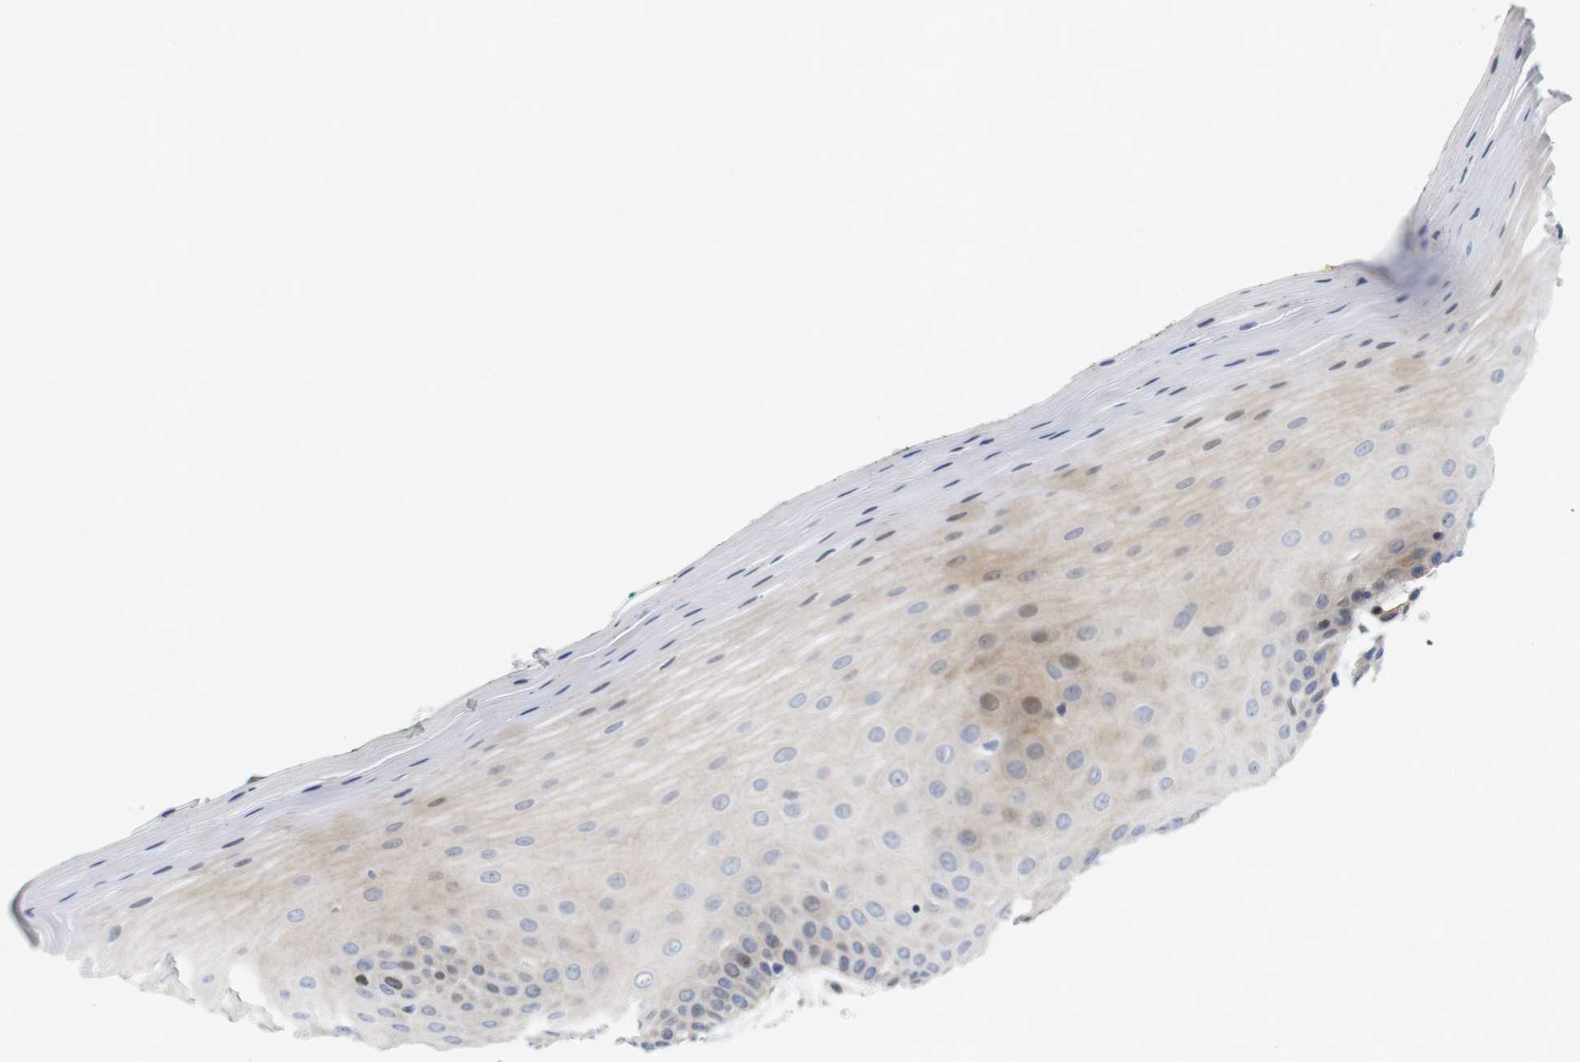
{"staining": {"intensity": "weak", "quantity": "<25%", "location": "cytoplasmic/membranous,nuclear"}, "tissue": "oral mucosa", "cell_type": "Squamous epithelial cells", "image_type": "normal", "snomed": [{"axis": "morphology", "description": "Normal tissue, NOS"}, {"axis": "topography", "description": "Skeletal muscle"}, {"axis": "topography", "description": "Oral tissue"}], "caption": "This image is of benign oral mucosa stained with immunohistochemistry (IHC) to label a protein in brown with the nuclei are counter-stained blue. There is no expression in squamous epithelial cells.", "gene": "CYB561", "patient": {"sex": "male", "age": 58}}